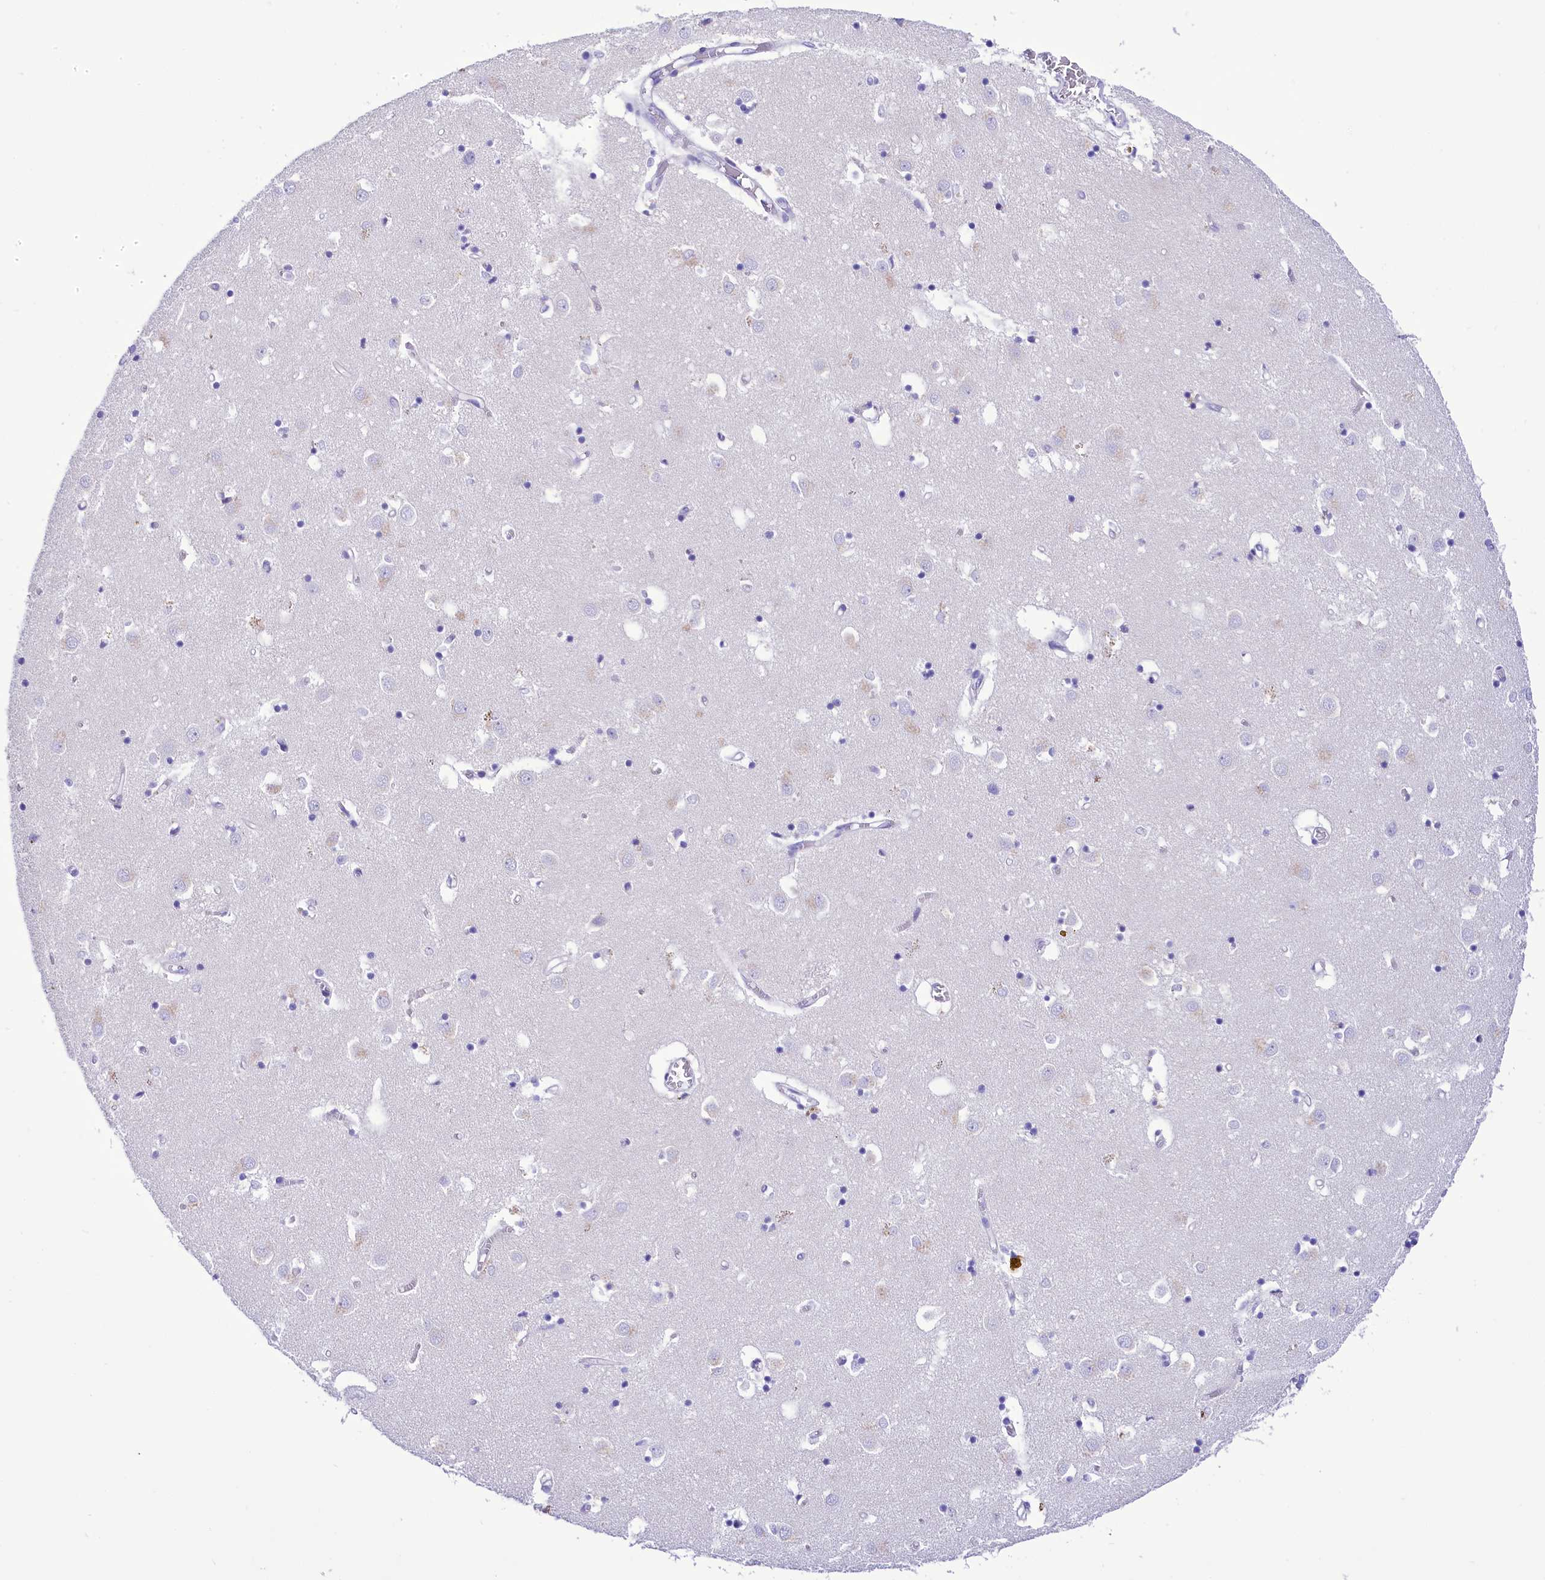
{"staining": {"intensity": "negative", "quantity": "none", "location": "none"}, "tissue": "caudate", "cell_type": "Glial cells", "image_type": "normal", "snomed": [{"axis": "morphology", "description": "Normal tissue, NOS"}, {"axis": "topography", "description": "Lateral ventricle wall"}], "caption": "This is a micrograph of IHC staining of unremarkable caudate, which shows no expression in glial cells.", "gene": "TTC36", "patient": {"sex": "male", "age": 70}}